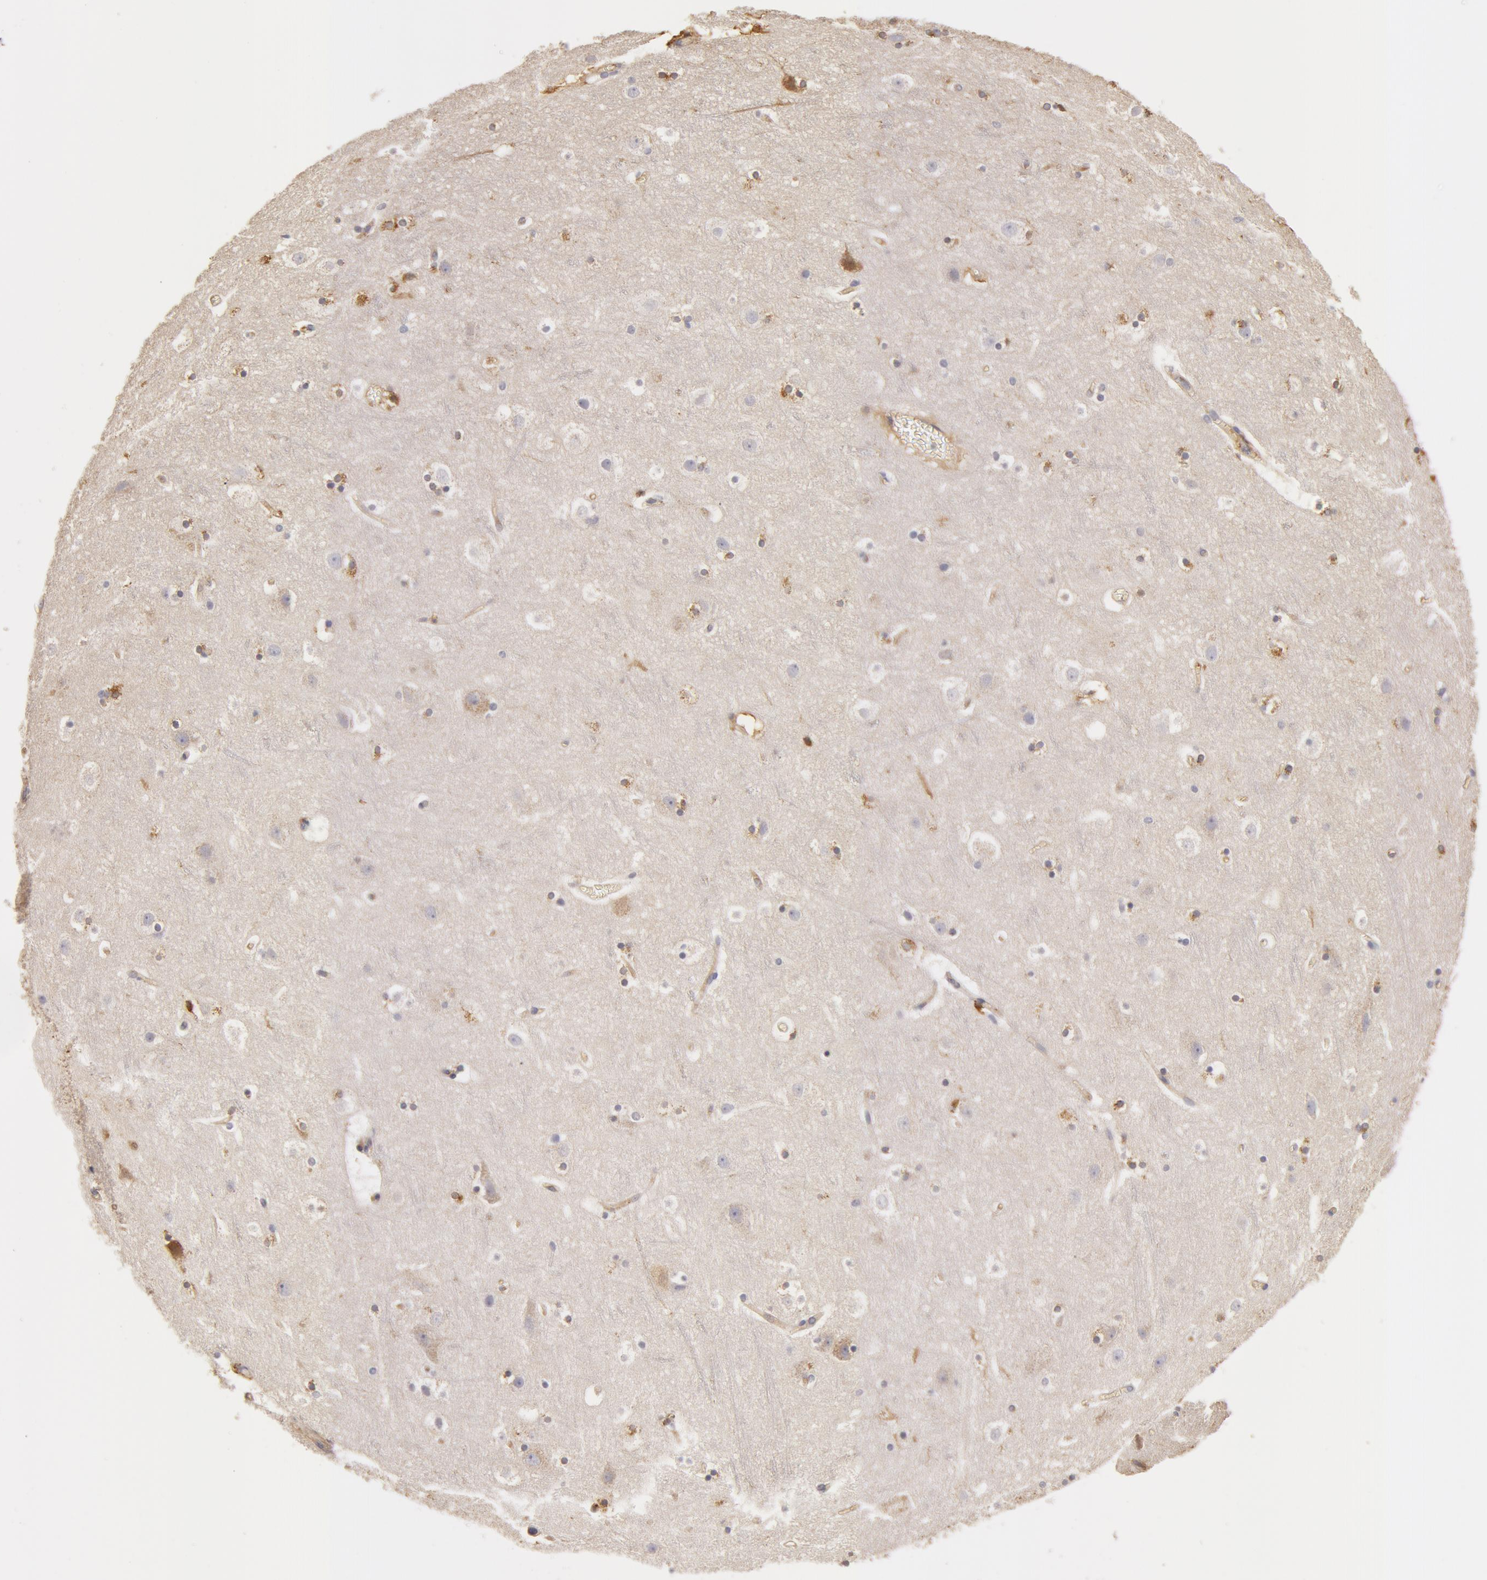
{"staining": {"intensity": "weak", "quantity": ">75%", "location": "cytoplasmic/membranous"}, "tissue": "cerebral cortex", "cell_type": "Endothelial cells", "image_type": "normal", "snomed": [{"axis": "morphology", "description": "Normal tissue, NOS"}, {"axis": "topography", "description": "Cerebral cortex"}], "caption": "A photomicrograph showing weak cytoplasmic/membranous positivity in approximately >75% of endothelial cells in benign cerebral cortex, as visualized by brown immunohistochemical staining.", "gene": "TF", "patient": {"sex": "male", "age": 45}}